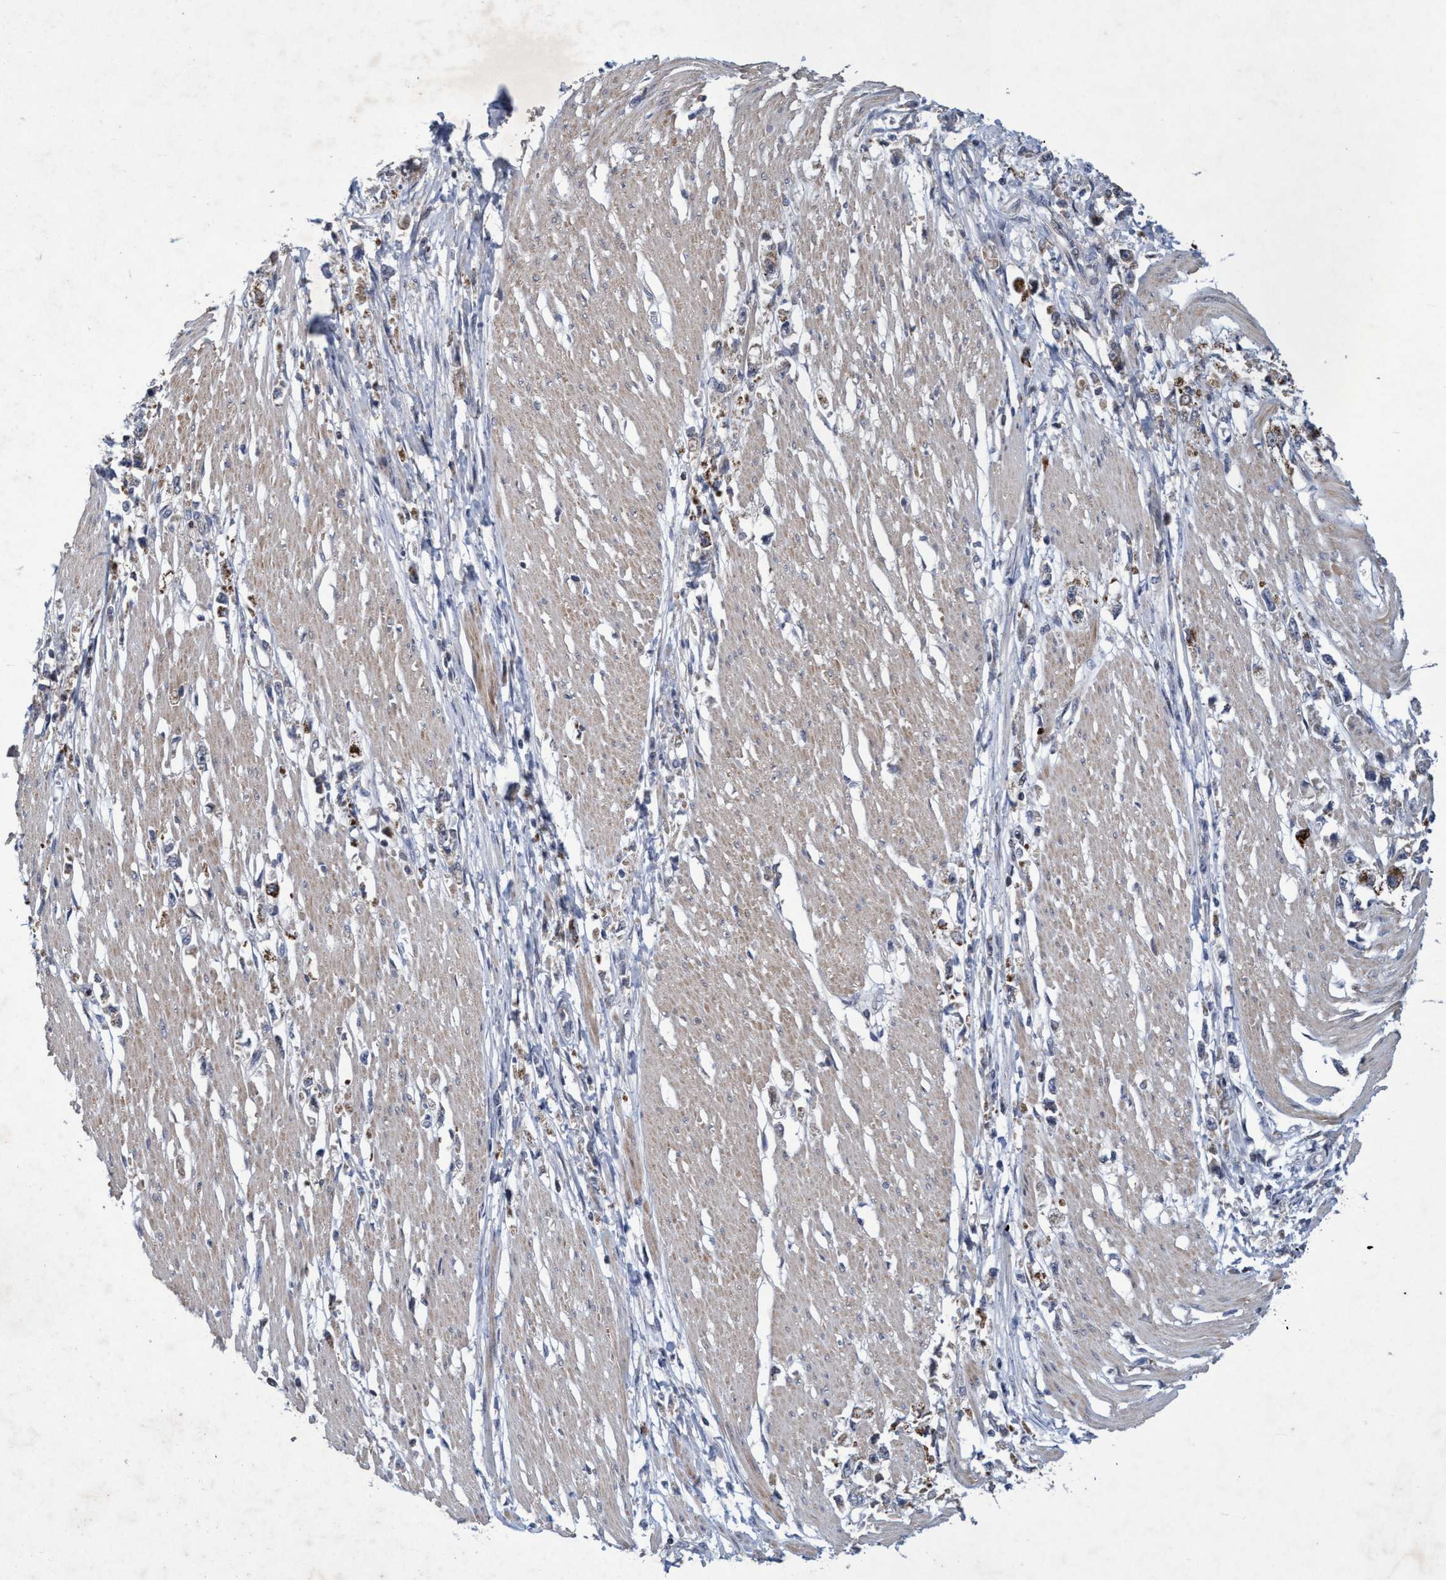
{"staining": {"intensity": "weak", "quantity": "<25%", "location": "cytoplasmic/membranous"}, "tissue": "stomach cancer", "cell_type": "Tumor cells", "image_type": "cancer", "snomed": [{"axis": "morphology", "description": "Adenocarcinoma, NOS"}, {"axis": "topography", "description": "Stomach"}], "caption": "DAB (3,3'-diaminobenzidine) immunohistochemical staining of stomach cancer shows no significant positivity in tumor cells.", "gene": "ZNF677", "patient": {"sex": "female", "age": 59}}